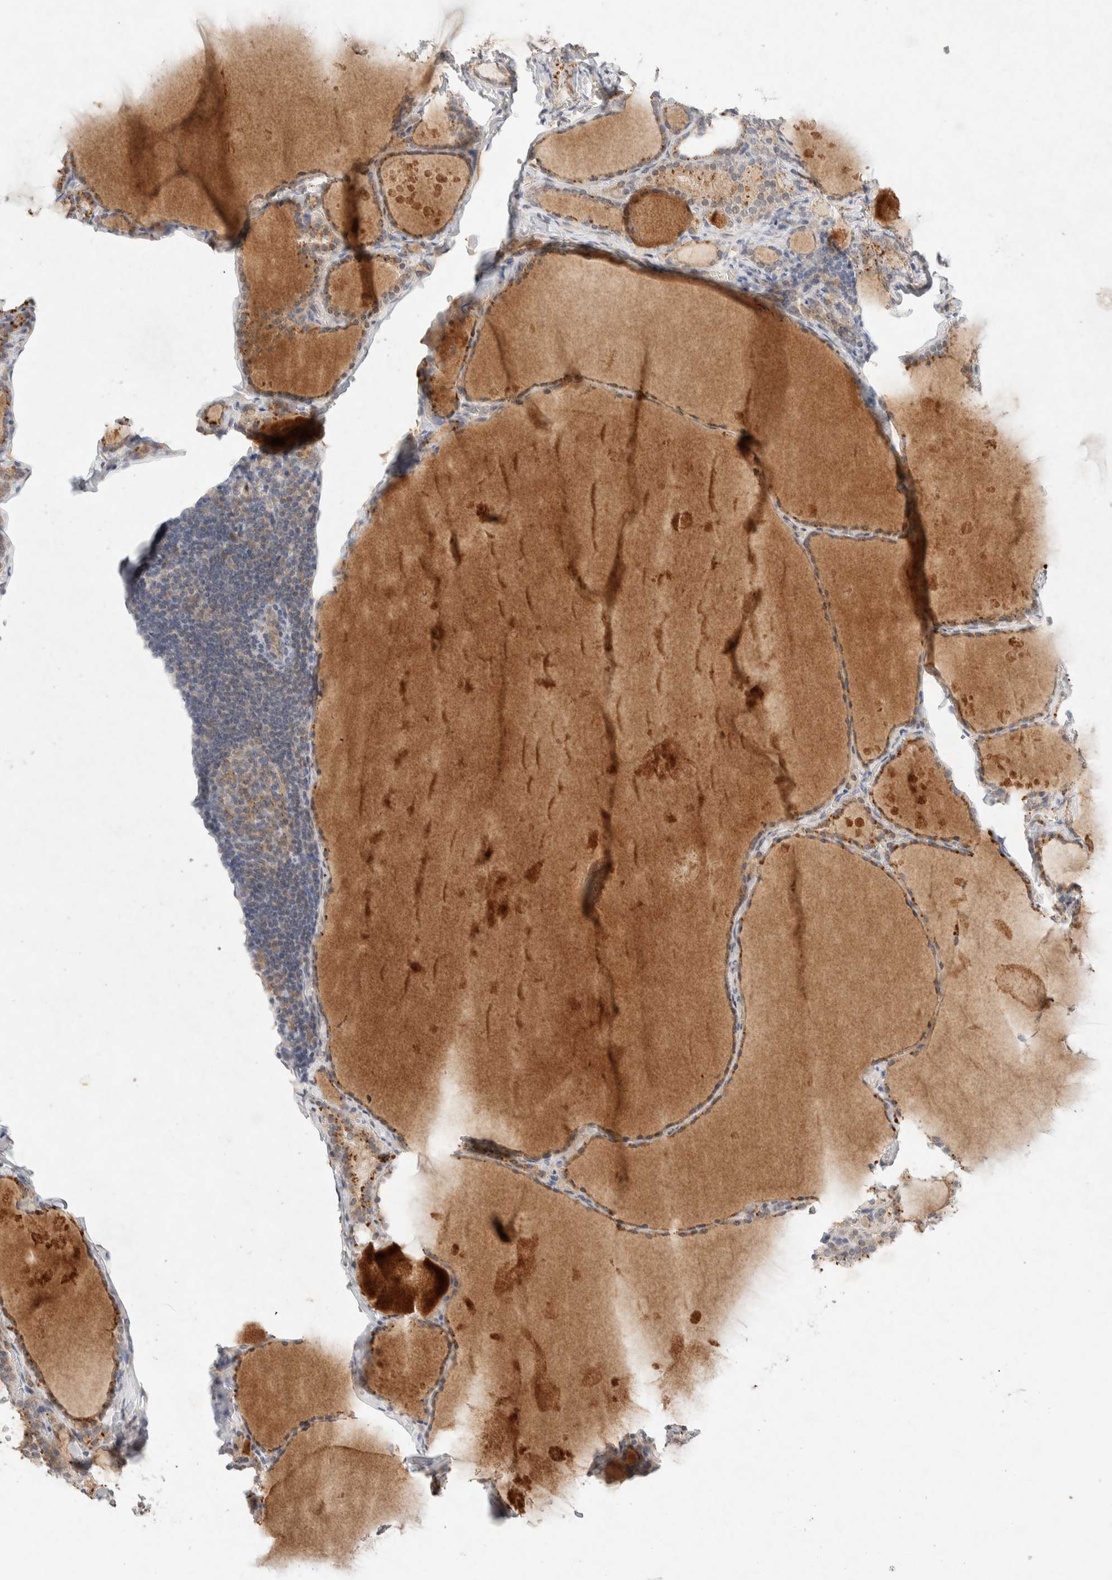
{"staining": {"intensity": "moderate", "quantity": ">75%", "location": "cytoplasmic/membranous"}, "tissue": "thyroid gland", "cell_type": "Glandular cells", "image_type": "normal", "snomed": [{"axis": "morphology", "description": "Normal tissue, NOS"}, {"axis": "topography", "description": "Thyroid gland"}], "caption": "This micrograph exhibits immunohistochemistry staining of normal thyroid gland, with medium moderate cytoplasmic/membranous expression in approximately >75% of glandular cells.", "gene": "GNAI1", "patient": {"sex": "male", "age": 56}}